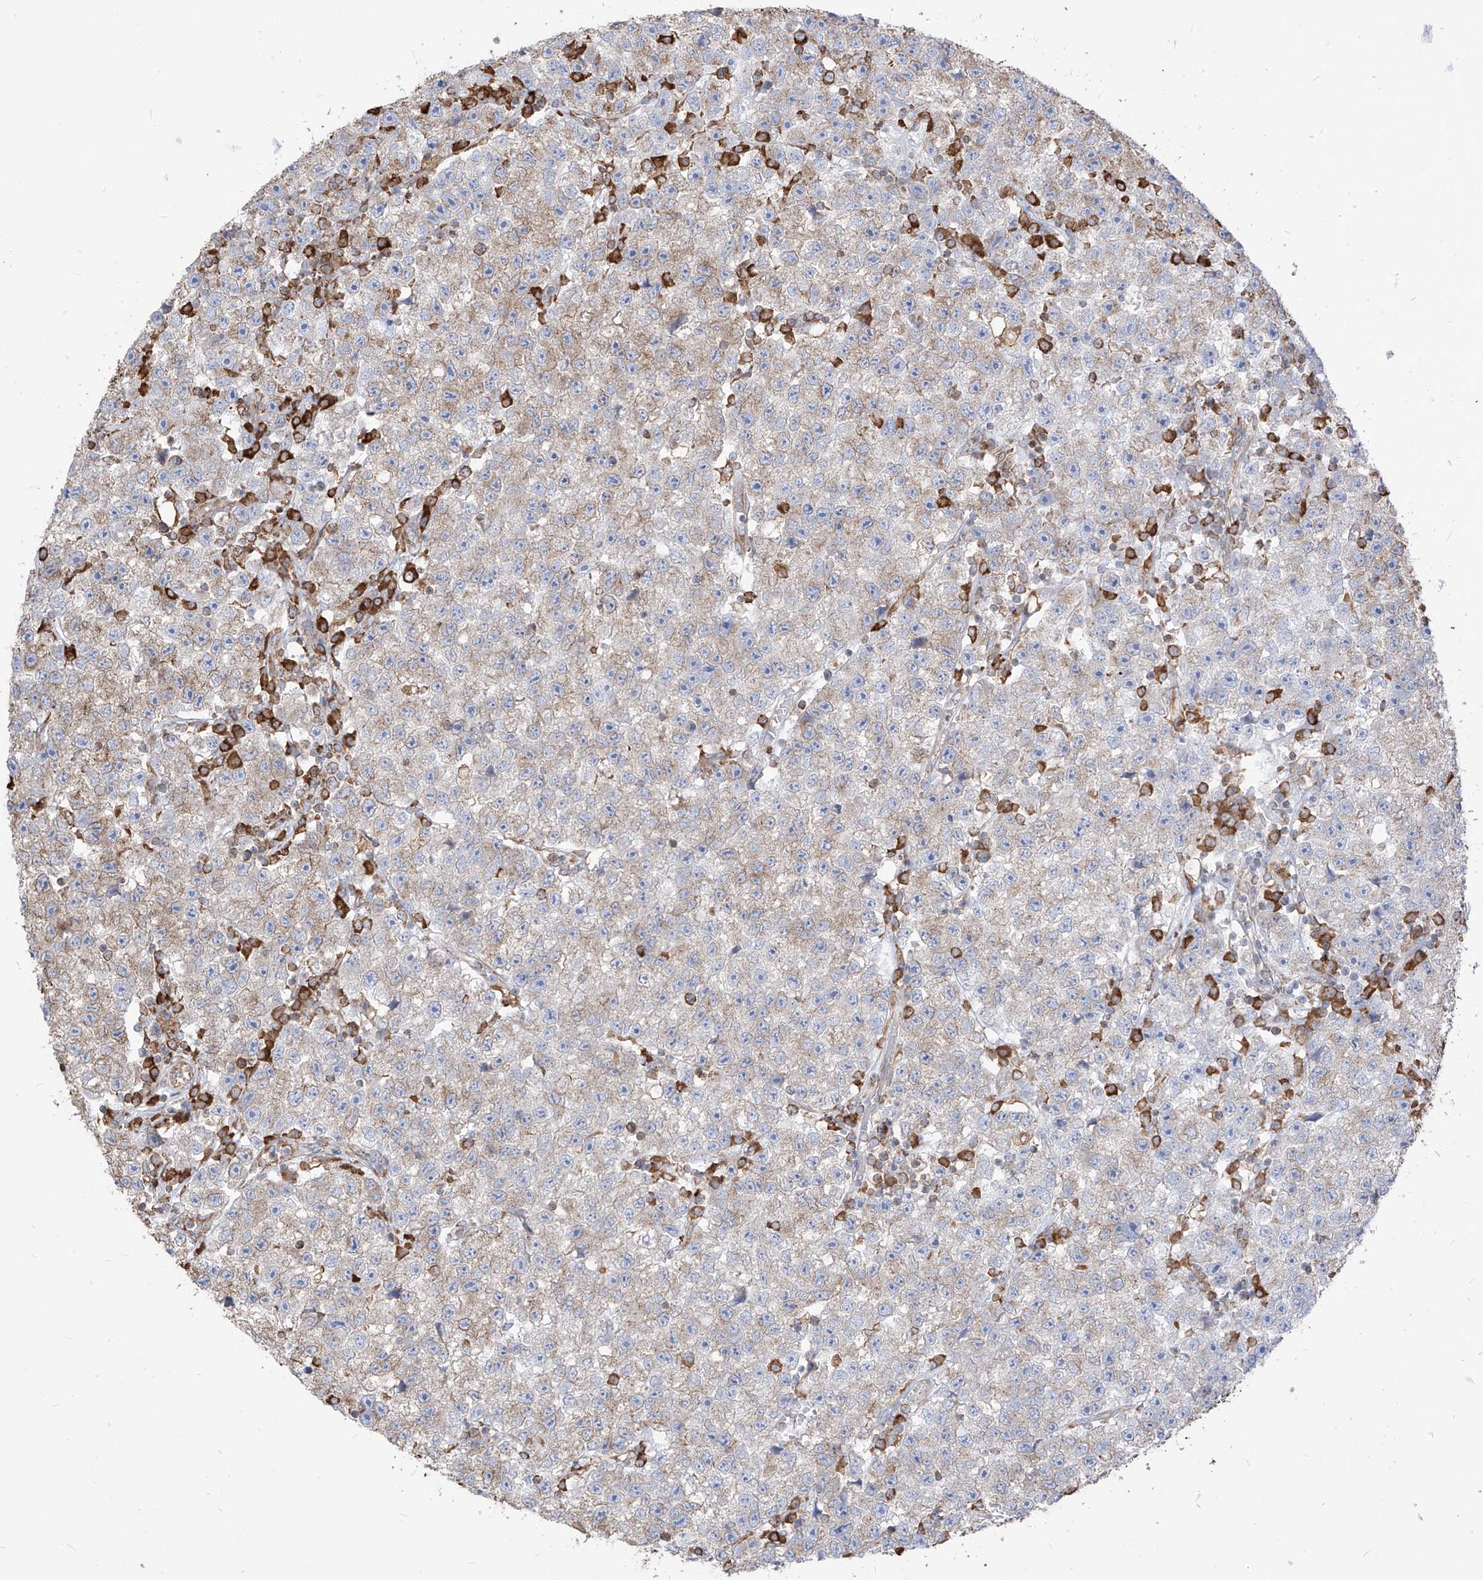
{"staining": {"intensity": "negative", "quantity": "none", "location": "none"}, "tissue": "testis cancer", "cell_type": "Tumor cells", "image_type": "cancer", "snomed": [{"axis": "morphology", "description": "Seminoma, NOS"}, {"axis": "topography", "description": "Testis"}], "caption": "Immunohistochemical staining of testis cancer (seminoma) displays no significant staining in tumor cells.", "gene": "PDIA6", "patient": {"sex": "male", "age": 22}}